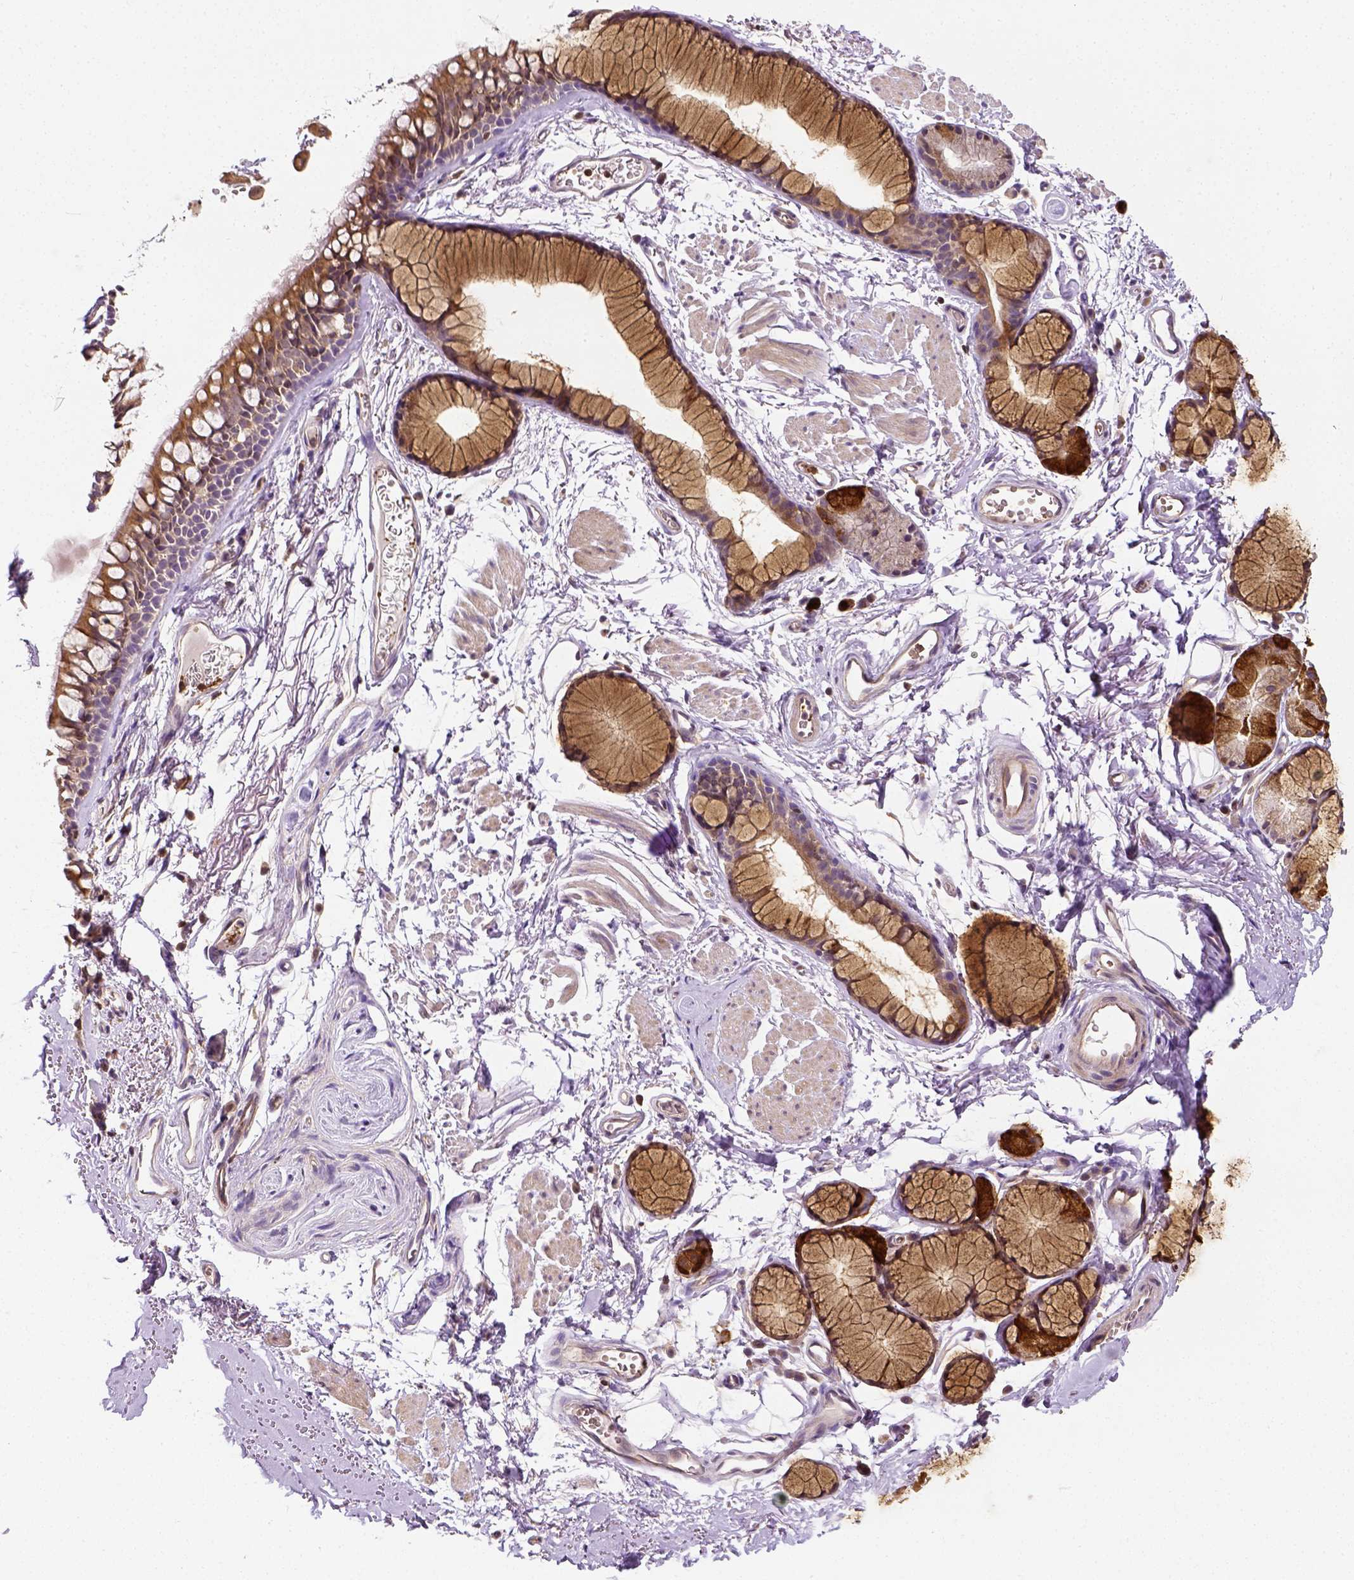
{"staining": {"intensity": "negative", "quantity": "none", "location": "none"}, "tissue": "soft tissue", "cell_type": "Fibroblasts", "image_type": "normal", "snomed": [{"axis": "morphology", "description": "Normal tissue, NOS"}, {"axis": "topography", "description": "Cartilage tissue"}, {"axis": "topography", "description": "Bronchus"}], "caption": "Histopathology image shows no protein staining in fibroblasts of benign soft tissue. (Brightfield microscopy of DAB (3,3'-diaminobenzidine) IHC at high magnification).", "gene": "MATK", "patient": {"sex": "female", "age": 79}}